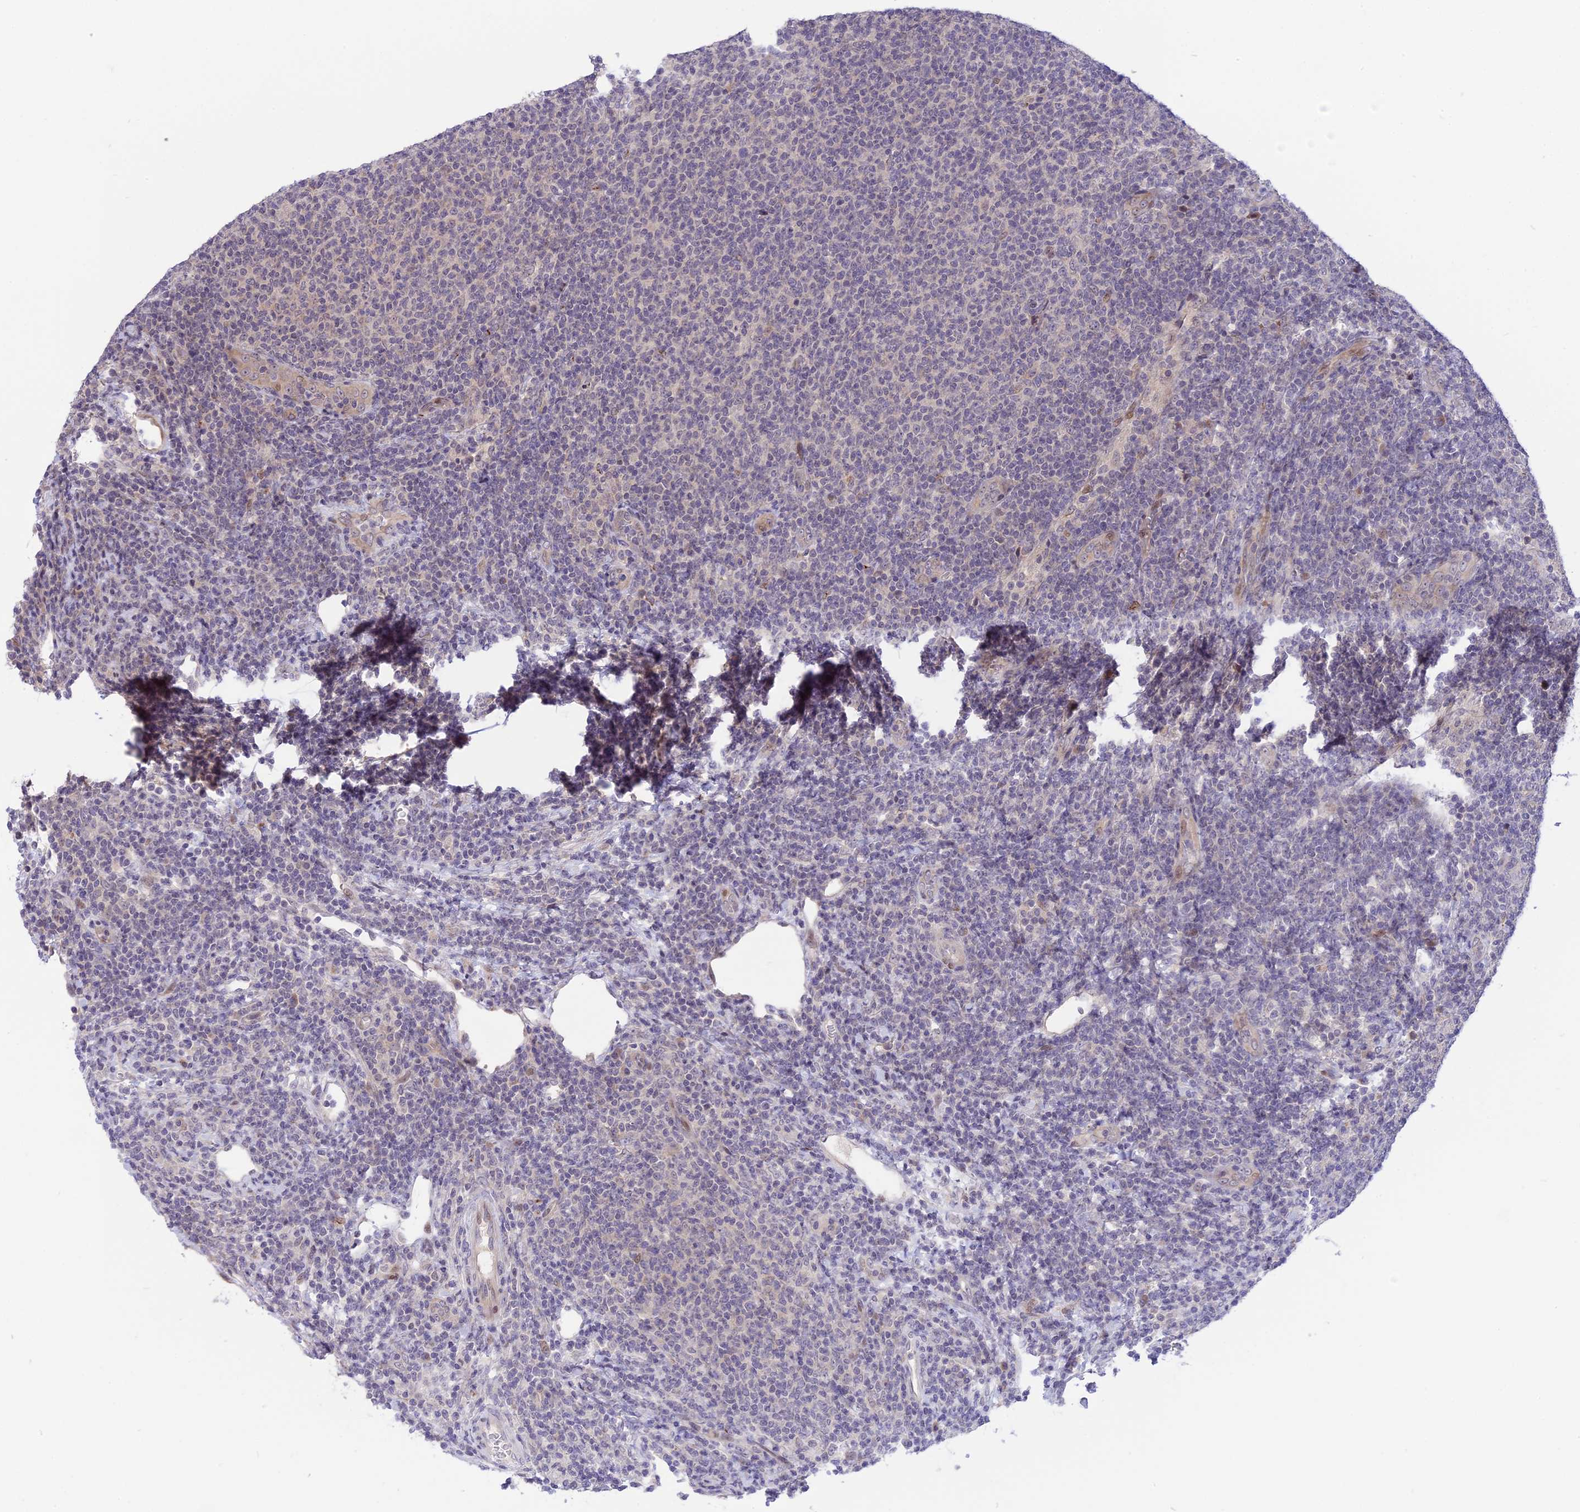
{"staining": {"intensity": "negative", "quantity": "none", "location": "none"}, "tissue": "lymphoma", "cell_type": "Tumor cells", "image_type": "cancer", "snomed": [{"axis": "morphology", "description": "Malignant lymphoma, non-Hodgkin's type, Low grade"}, {"axis": "topography", "description": "Lymph node"}], "caption": "Immunohistochemical staining of human malignant lymphoma, non-Hodgkin's type (low-grade) exhibits no significant expression in tumor cells. (DAB IHC visualized using brightfield microscopy, high magnification).", "gene": "ZNF837", "patient": {"sex": "male", "age": 66}}